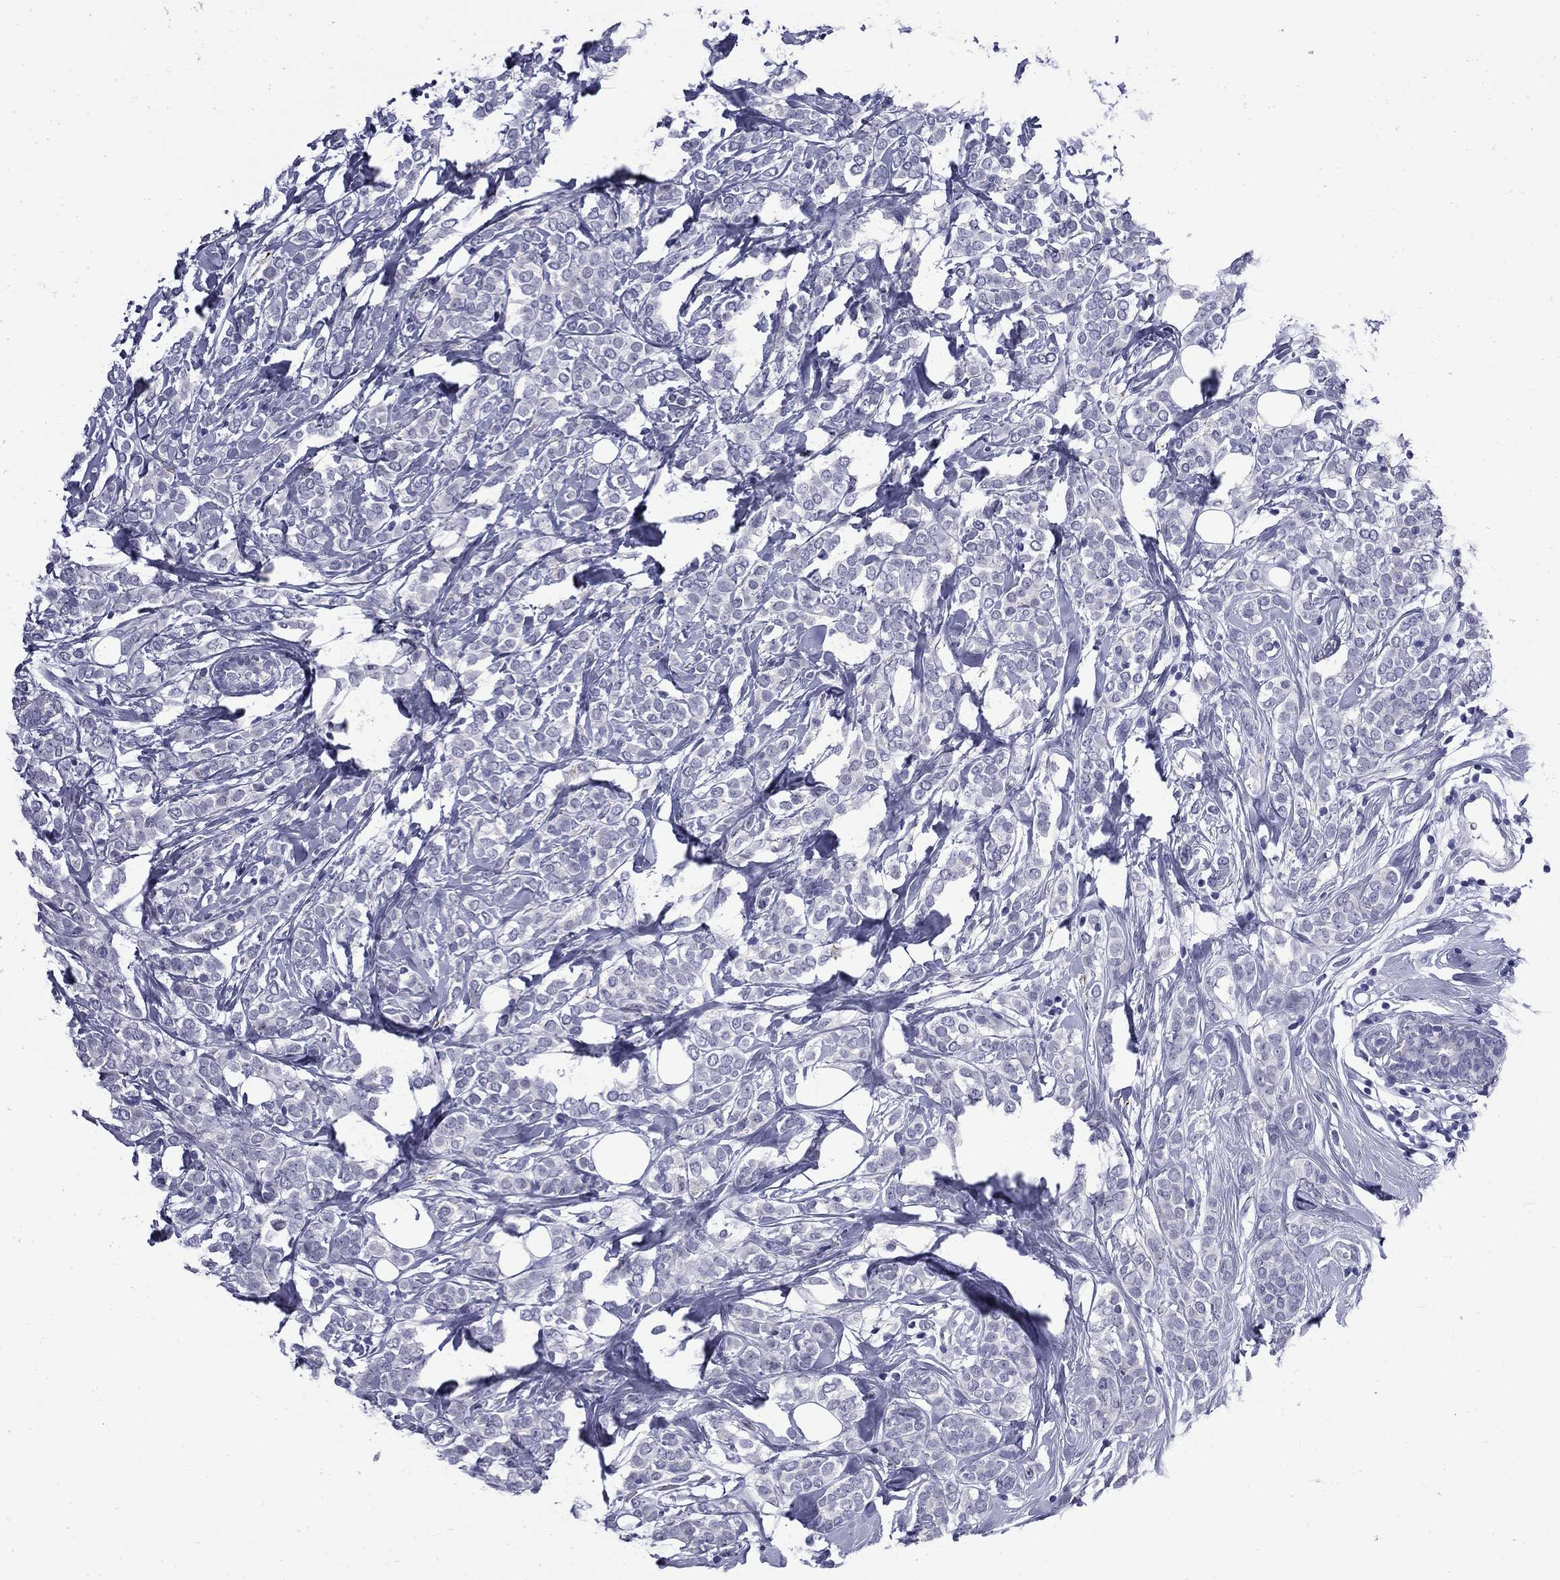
{"staining": {"intensity": "negative", "quantity": "none", "location": "none"}, "tissue": "breast cancer", "cell_type": "Tumor cells", "image_type": "cancer", "snomed": [{"axis": "morphology", "description": "Lobular carcinoma"}, {"axis": "topography", "description": "Breast"}], "caption": "This histopathology image is of lobular carcinoma (breast) stained with immunohistochemistry (IHC) to label a protein in brown with the nuclei are counter-stained blue. There is no staining in tumor cells. (DAB IHC, high magnification).", "gene": "MGARP", "patient": {"sex": "female", "age": 49}}